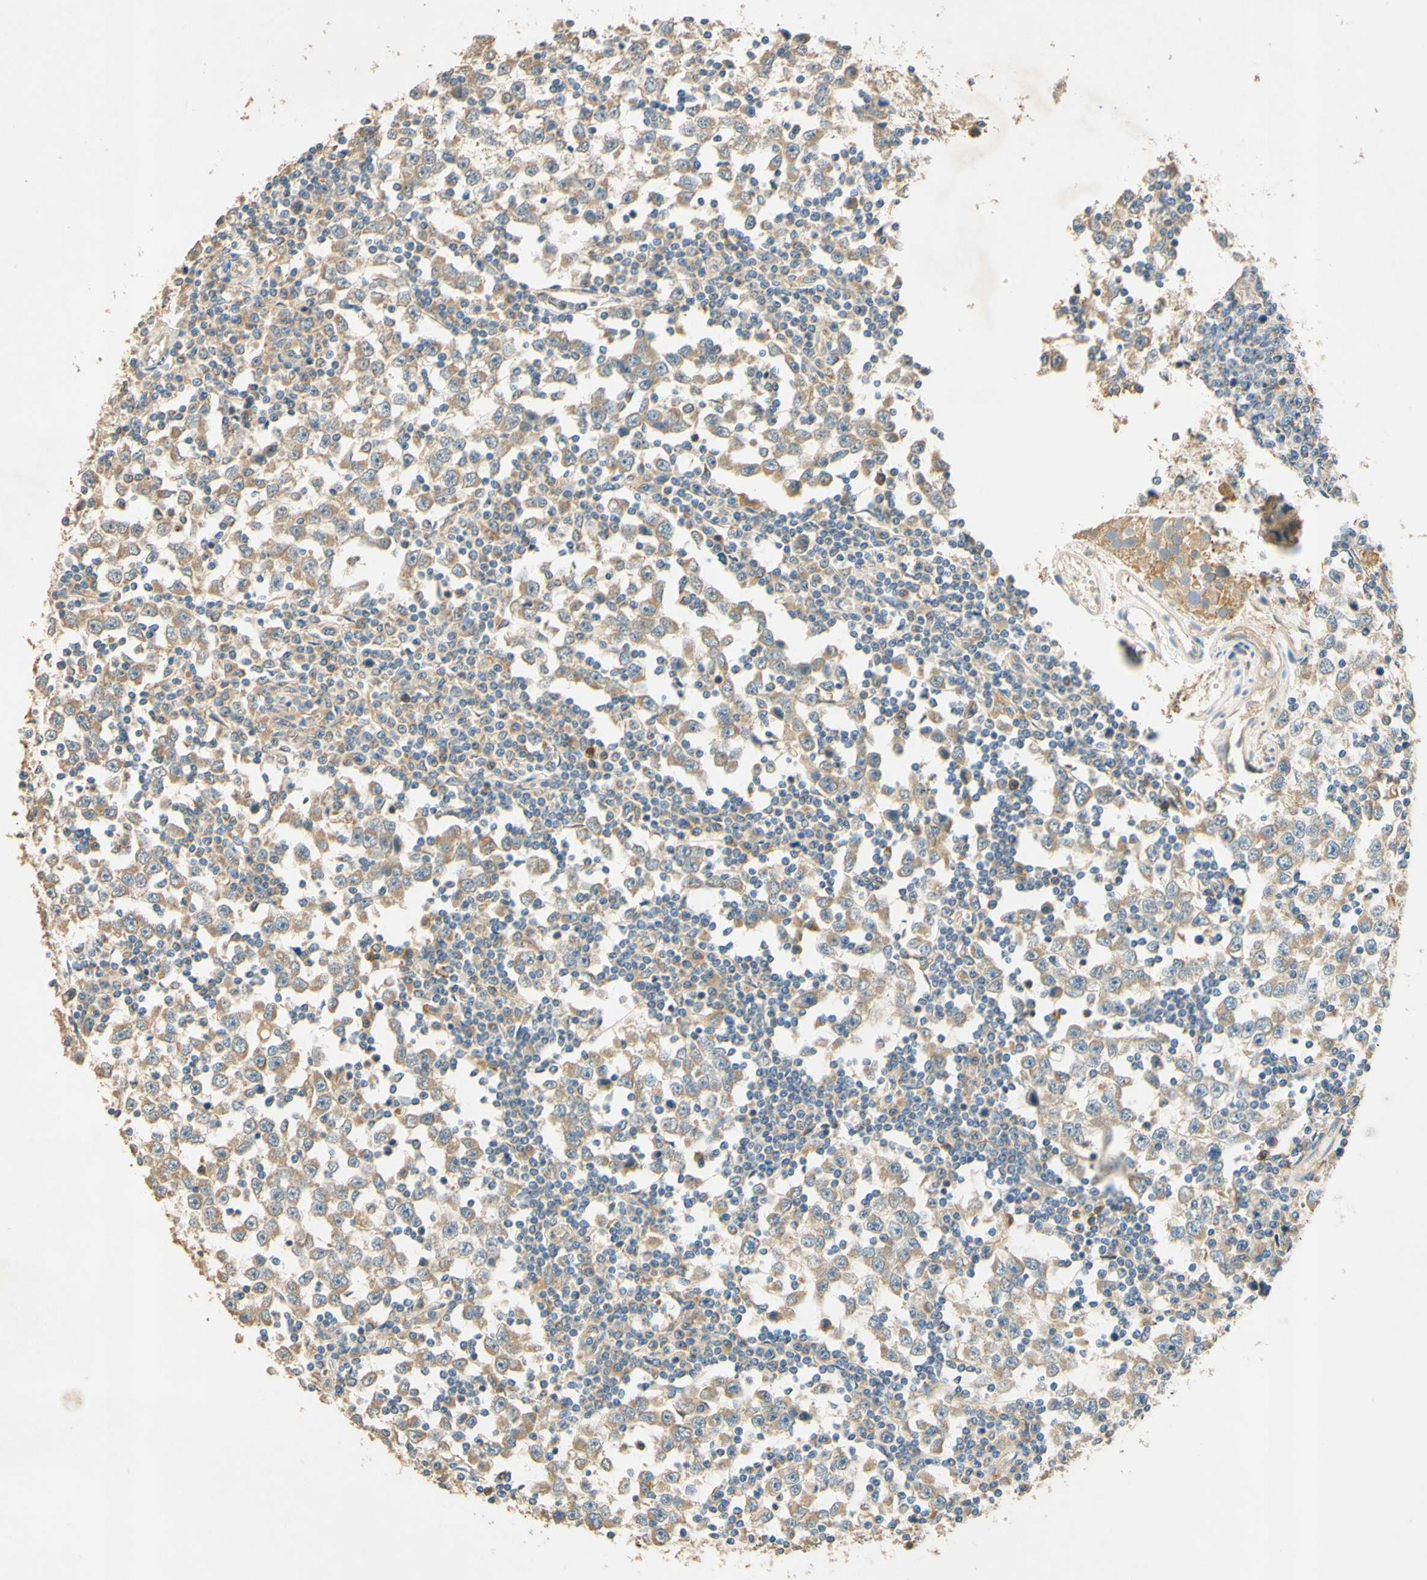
{"staining": {"intensity": "weak", "quantity": ">75%", "location": "cytoplasmic/membranous"}, "tissue": "testis cancer", "cell_type": "Tumor cells", "image_type": "cancer", "snomed": [{"axis": "morphology", "description": "Seminoma, NOS"}, {"axis": "topography", "description": "Testis"}], "caption": "Brown immunohistochemical staining in human testis cancer displays weak cytoplasmic/membranous expression in about >75% of tumor cells.", "gene": "ENTREP2", "patient": {"sex": "male", "age": 65}}